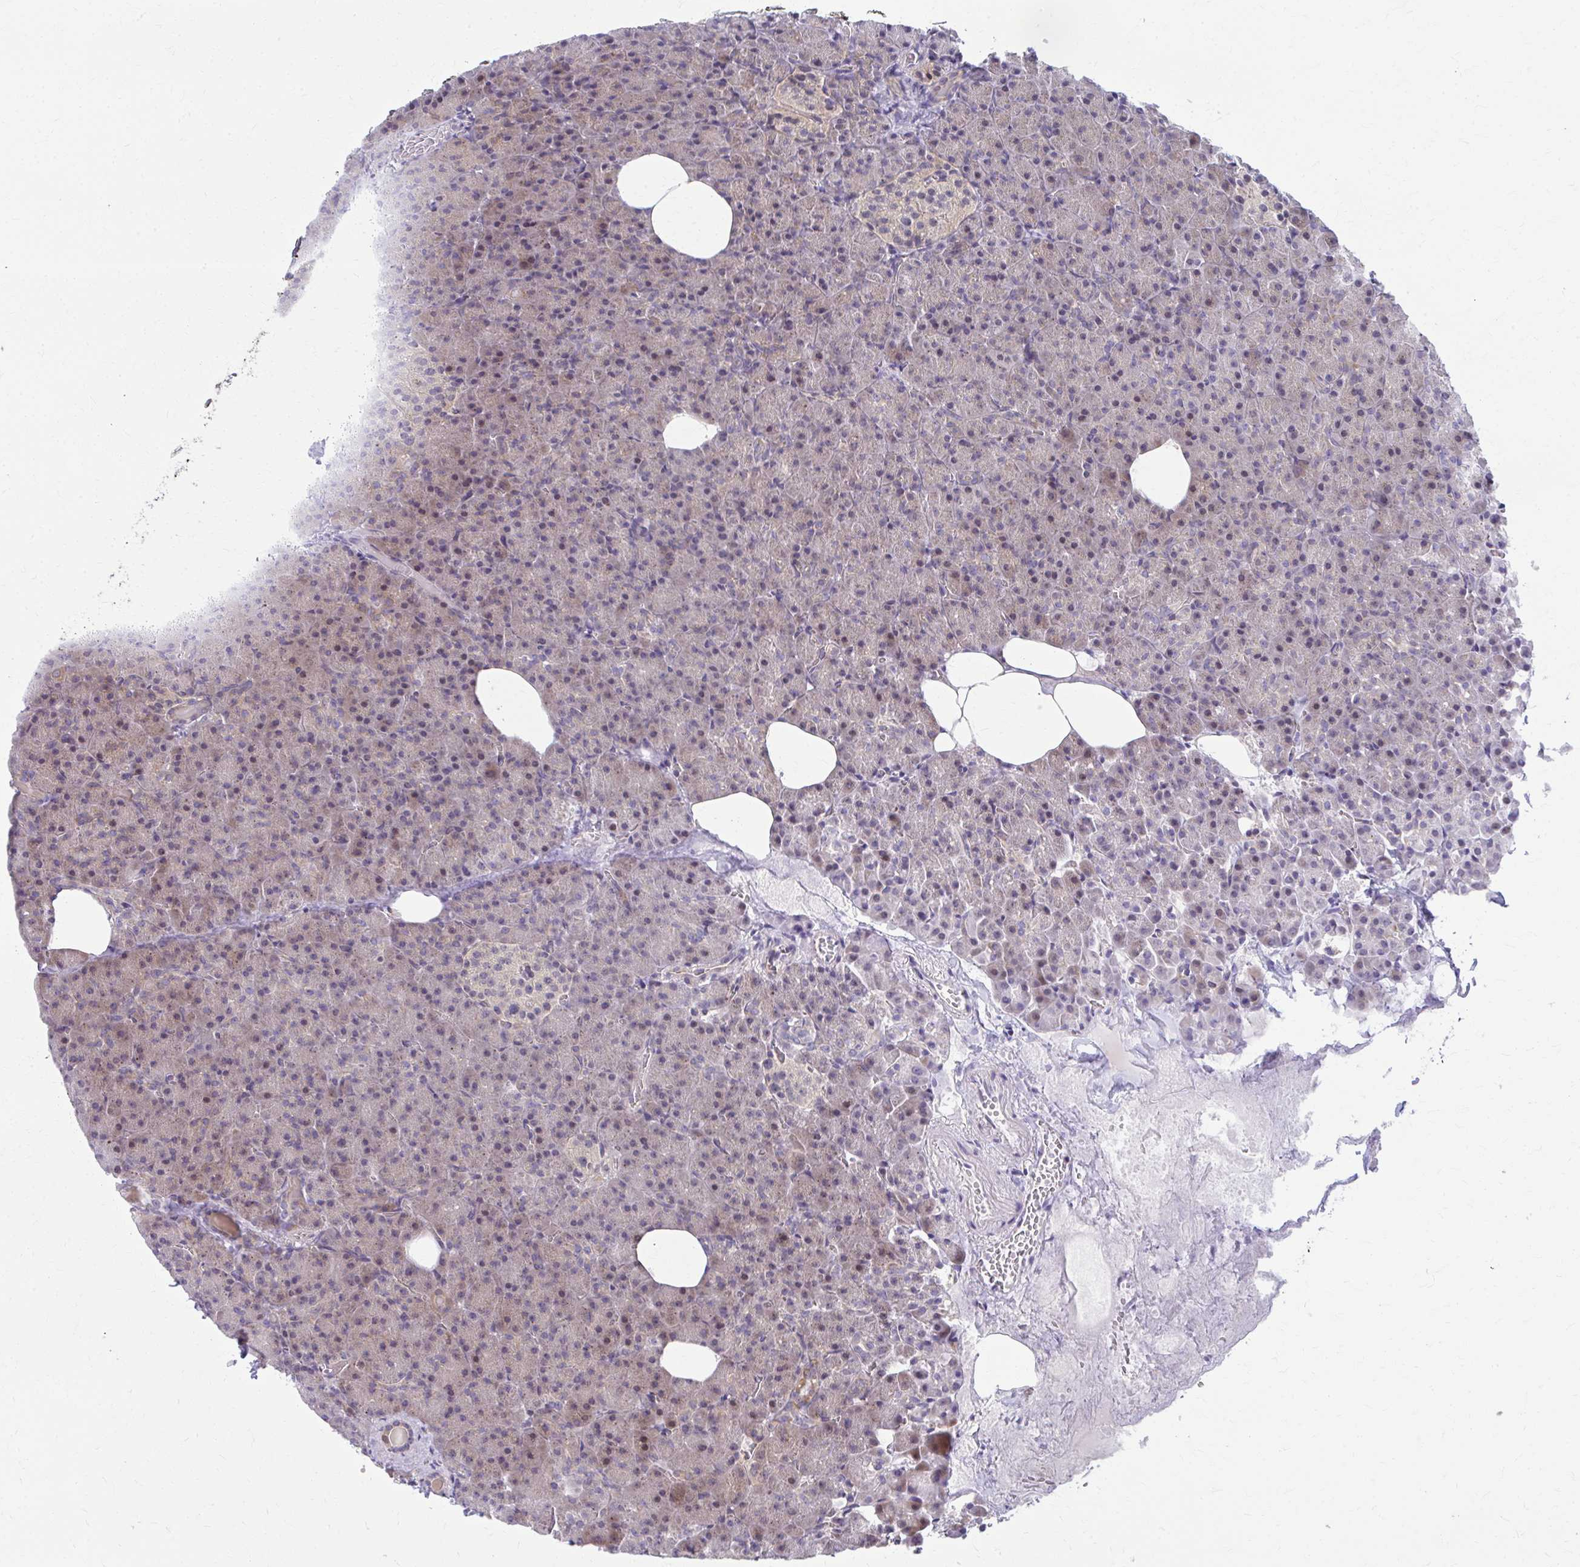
{"staining": {"intensity": "weak", "quantity": "25%-75%", "location": "cytoplasmic/membranous,nuclear"}, "tissue": "pancreas", "cell_type": "Exocrine glandular cells", "image_type": "normal", "snomed": [{"axis": "morphology", "description": "Normal tissue, NOS"}, {"axis": "topography", "description": "Pancreas"}], "caption": "IHC histopathology image of benign pancreas stained for a protein (brown), which reveals low levels of weak cytoplasmic/membranous,nuclear positivity in about 25%-75% of exocrine glandular cells.", "gene": "MAF1", "patient": {"sex": "female", "age": 74}}